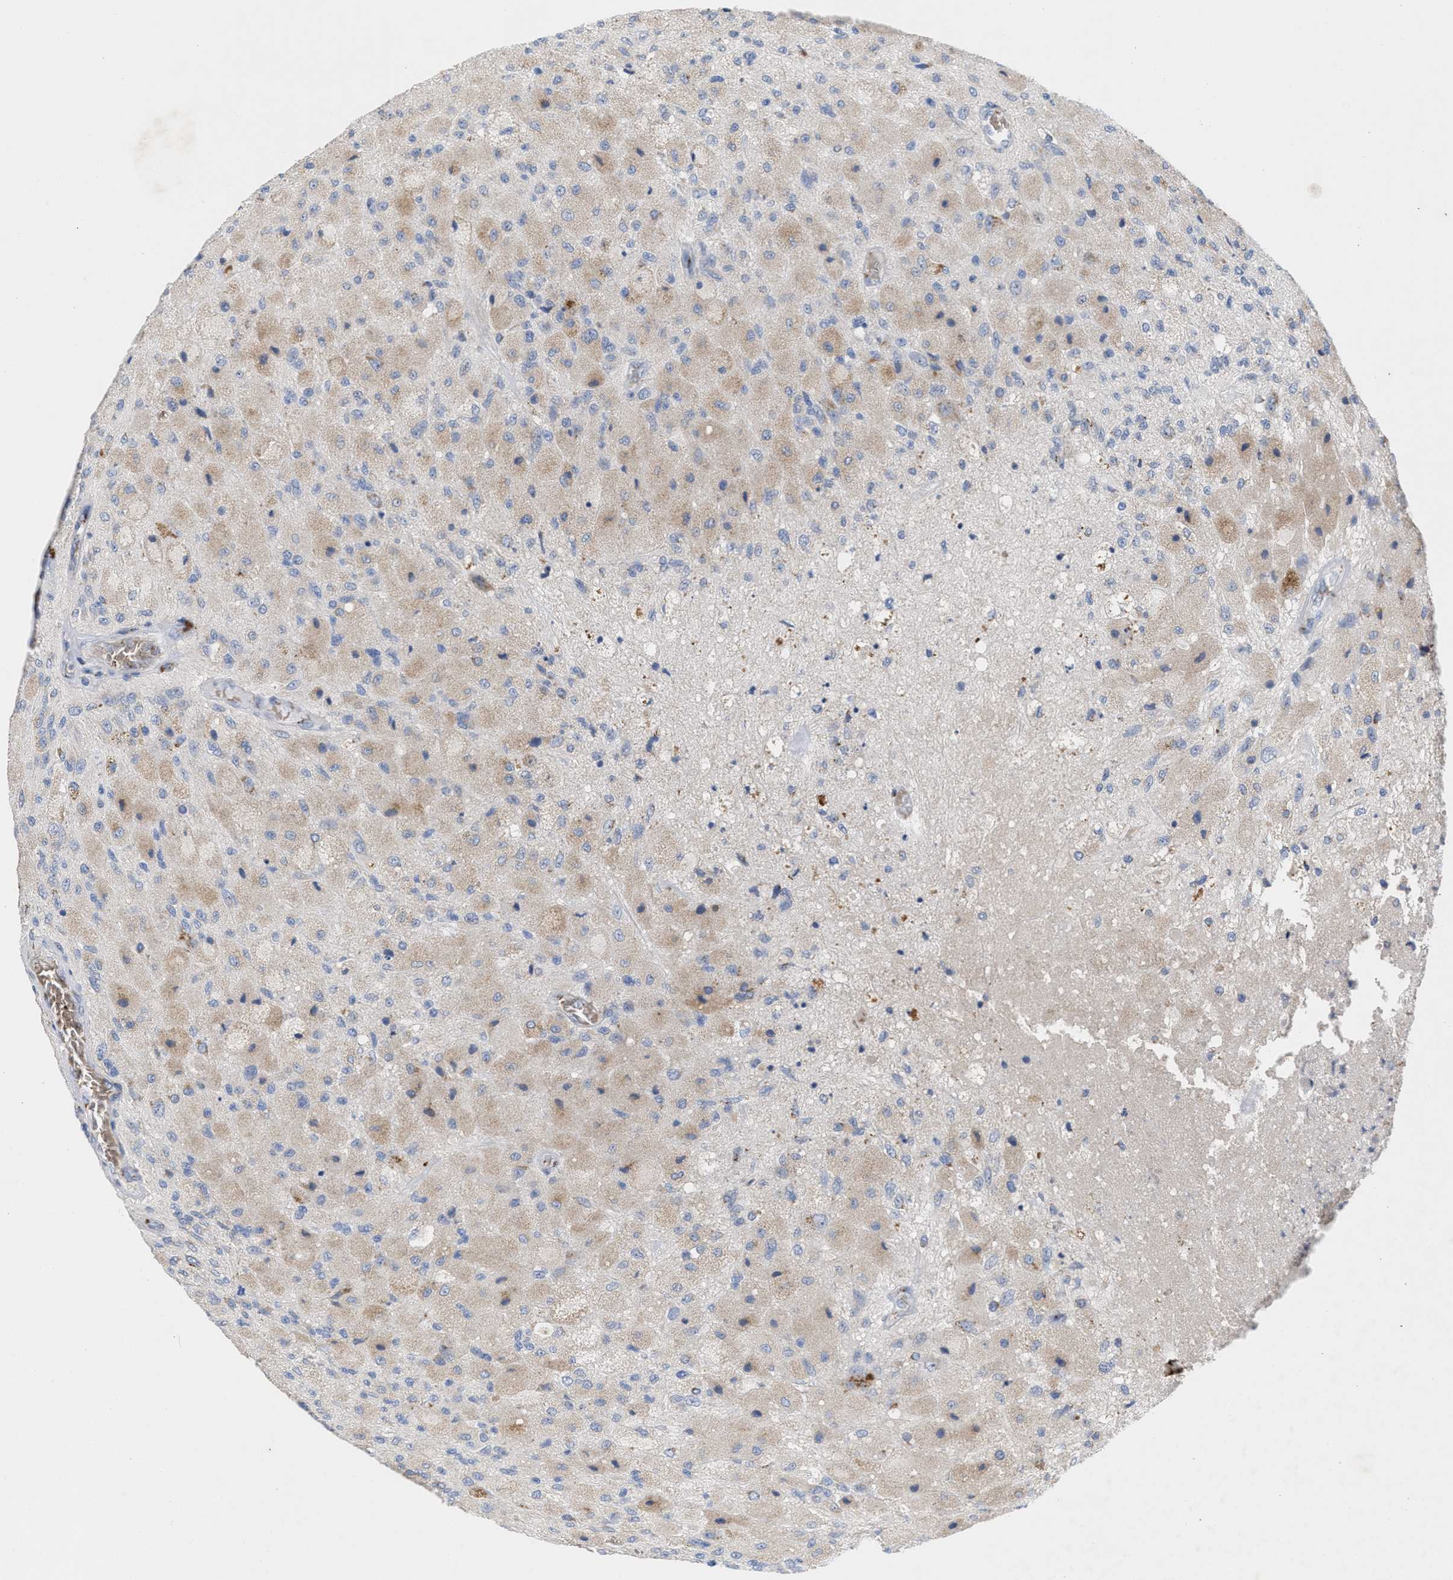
{"staining": {"intensity": "negative", "quantity": "none", "location": "none"}, "tissue": "glioma", "cell_type": "Tumor cells", "image_type": "cancer", "snomed": [{"axis": "morphology", "description": "Normal tissue, NOS"}, {"axis": "morphology", "description": "Glioma, malignant, High grade"}, {"axis": "topography", "description": "Cerebral cortex"}], "caption": "Glioma was stained to show a protein in brown. There is no significant positivity in tumor cells.", "gene": "CCL2", "patient": {"sex": "male", "age": 77}}